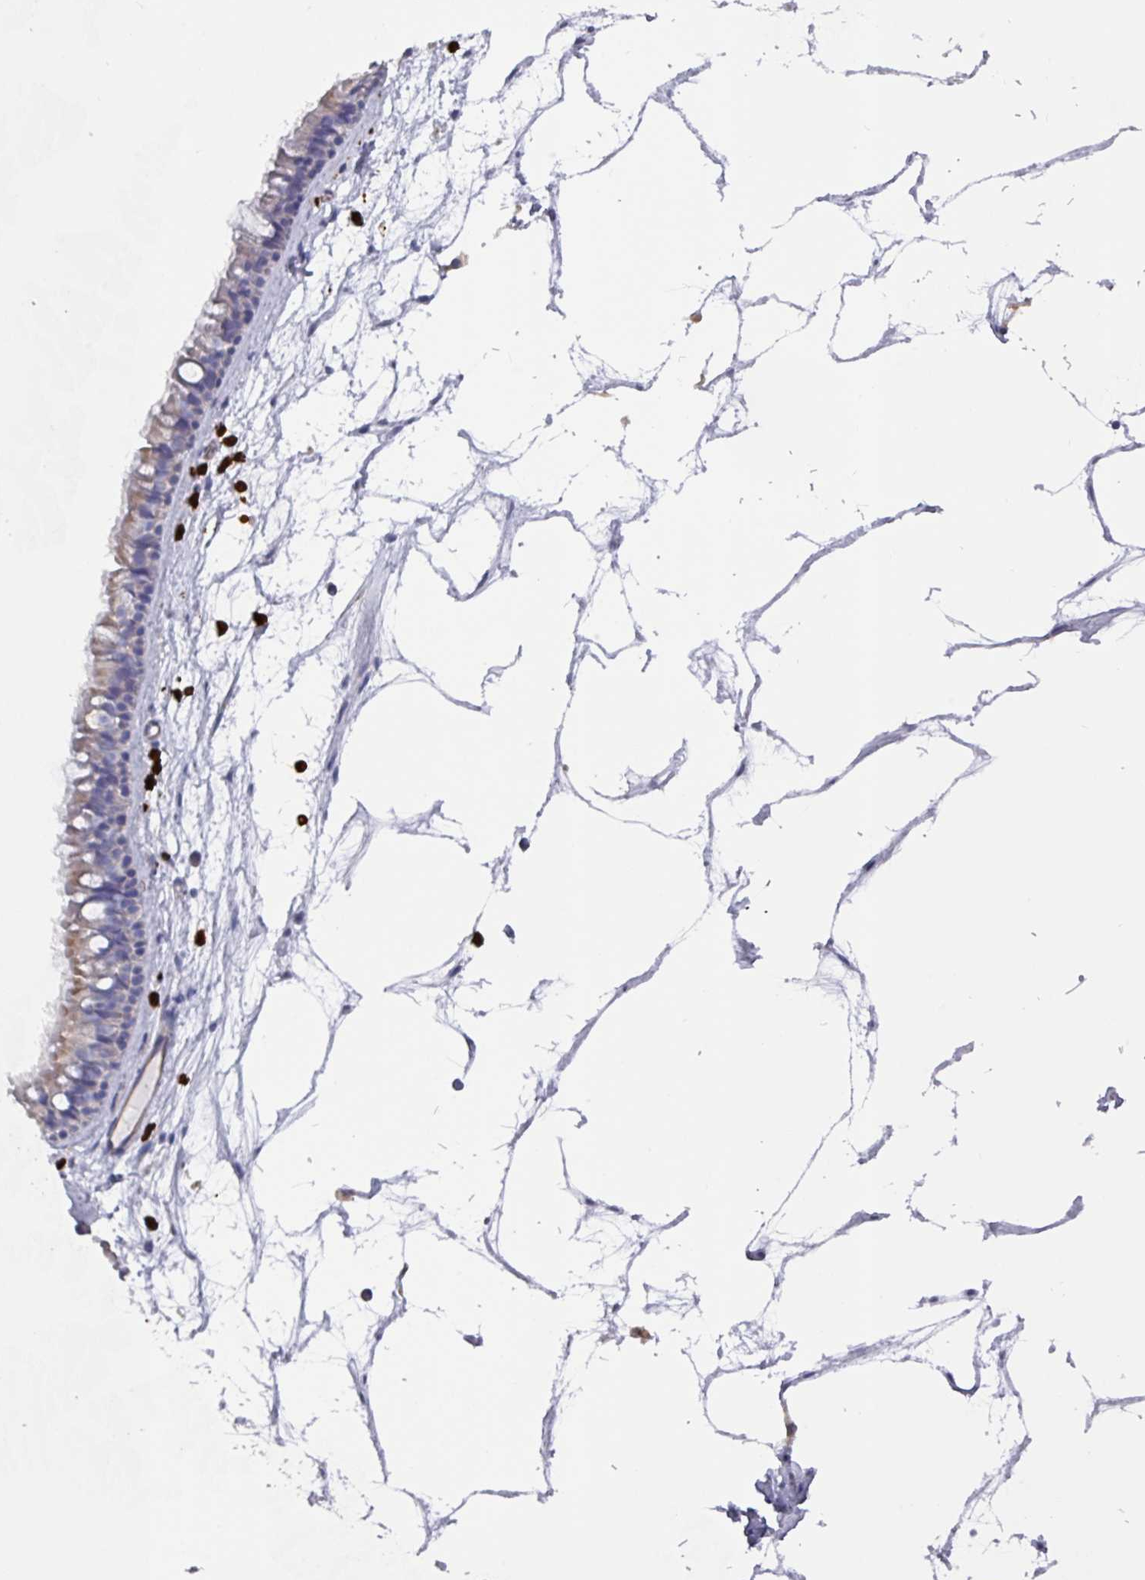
{"staining": {"intensity": "weak", "quantity": "25%-75%", "location": "cytoplasmic/membranous"}, "tissue": "nasopharynx", "cell_type": "Respiratory epithelial cells", "image_type": "normal", "snomed": [{"axis": "morphology", "description": "Normal tissue, NOS"}, {"axis": "topography", "description": "Nasopharynx"}], "caption": "Weak cytoplasmic/membranous positivity is appreciated in about 25%-75% of respiratory epithelial cells in benign nasopharynx. (brown staining indicates protein expression, while blue staining denotes nuclei).", "gene": "UQCC2", "patient": {"sex": "male", "age": 64}}